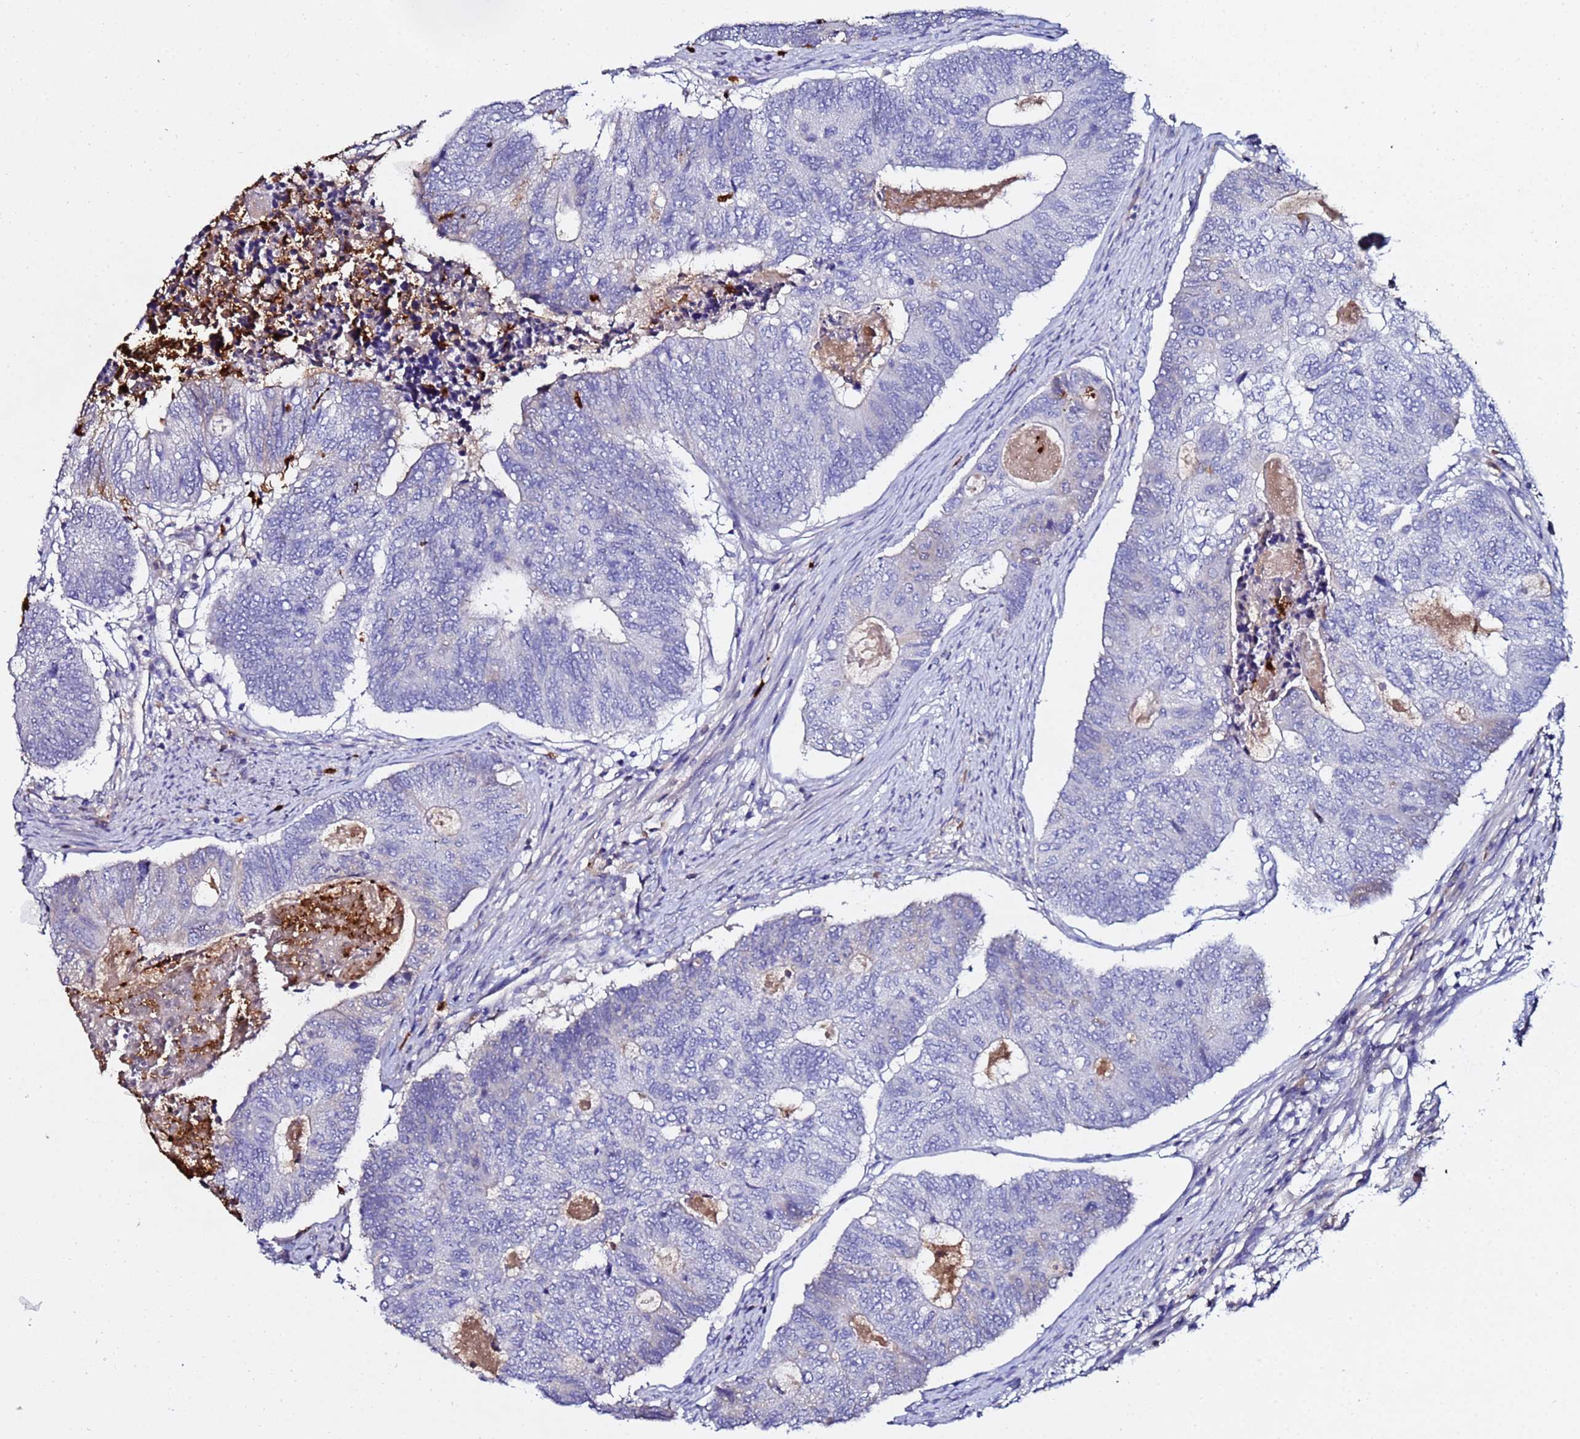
{"staining": {"intensity": "weak", "quantity": "<25%", "location": "cytoplasmic/membranous"}, "tissue": "colorectal cancer", "cell_type": "Tumor cells", "image_type": "cancer", "snomed": [{"axis": "morphology", "description": "Adenocarcinoma, NOS"}, {"axis": "topography", "description": "Colon"}], "caption": "Colorectal adenocarcinoma was stained to show a protein in brown. There is no significant expression in tumor cells. The staining was performed using DAB (3,3'-diaminobenzidine) to visualize the protein expression in brown, while the nuclei were stained in blue with hematoxylin (Magnification: 20x).", "gene": "TUBAL3", "patient": {"sex": "female", "age": 67}}